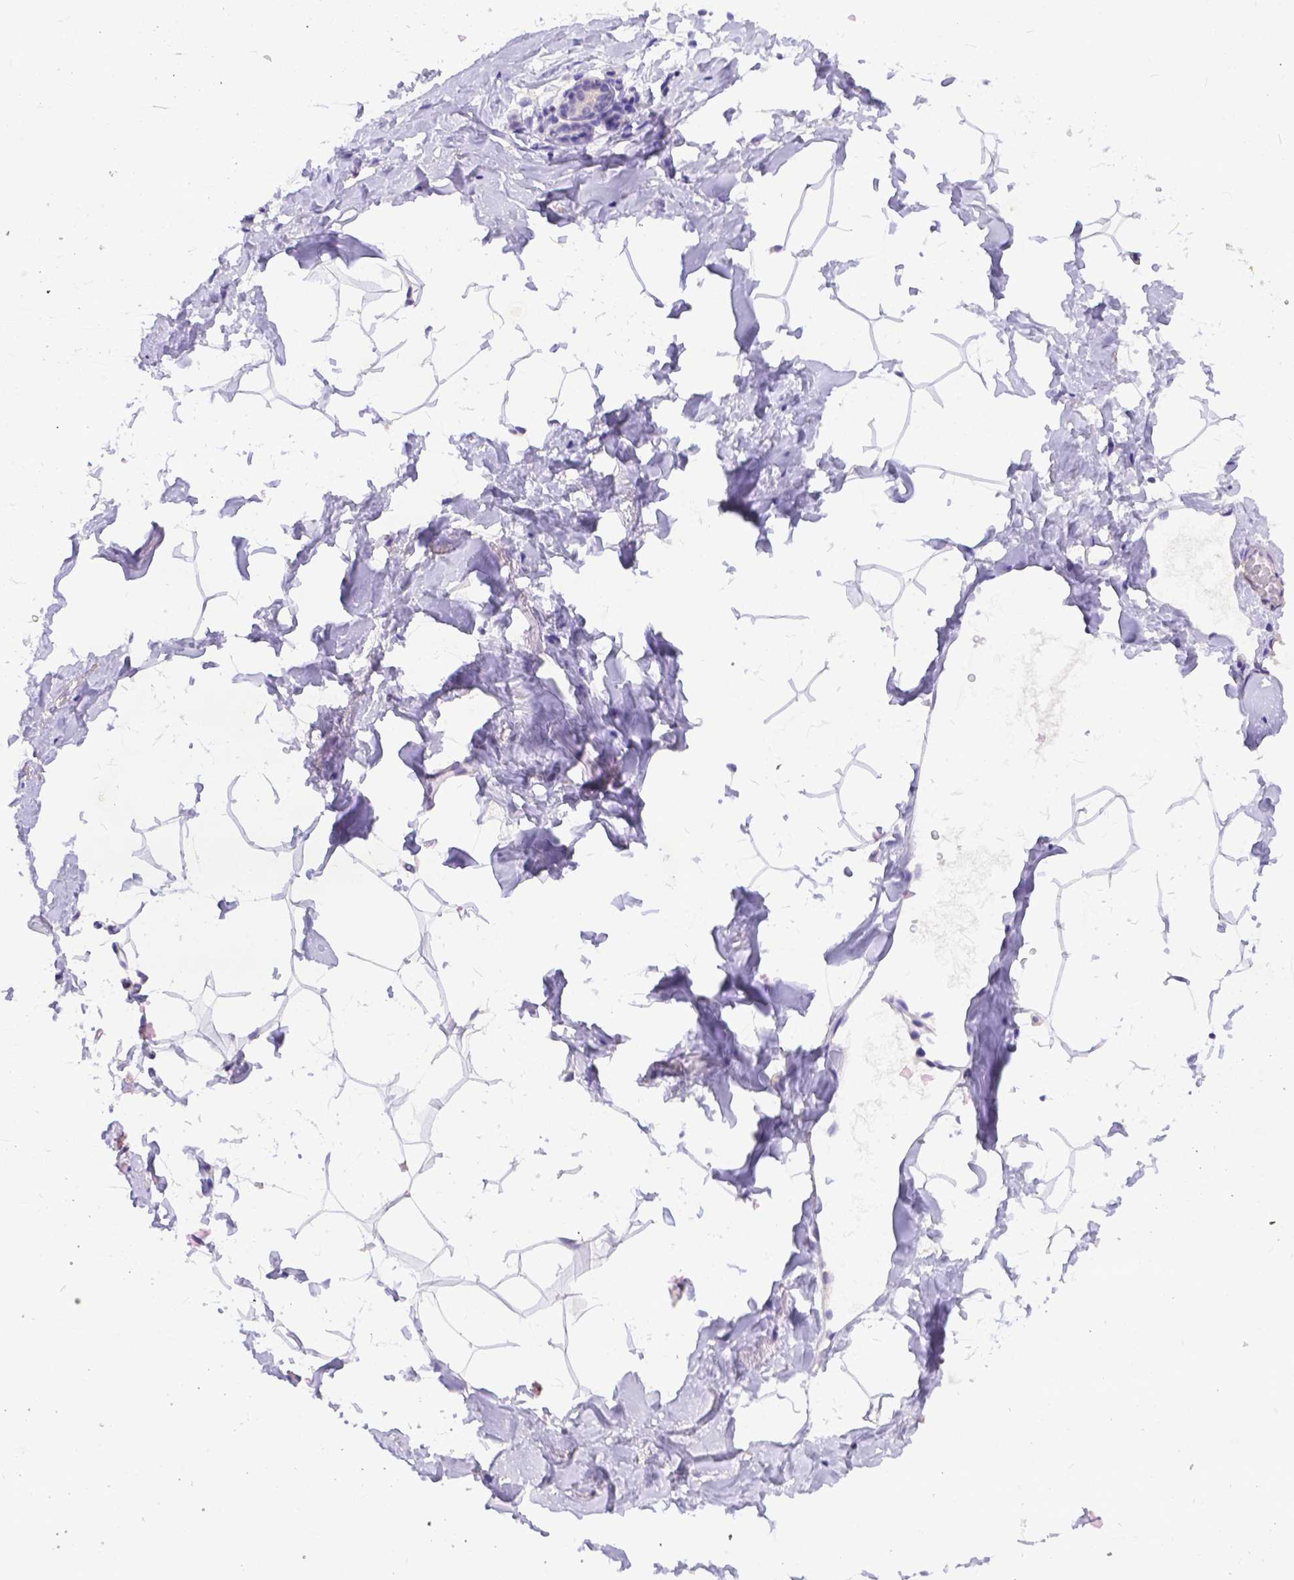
{"staining": {"intensity": "negative", "quantity": "none", "location": "none"}, "tissue": "breast", "cell_type": "Adipocytes", "image_type": "normal", "snomed": [{"axis": "morphology", "description": "Normal tissue, NOS"}, {"axis": "topography", "description": "Breast"}], "caption": "High magnification brightfield microscopy of normal breast stained with DAB (brown) and counterstained with hematoxylin (blue): adipocytes show no significant positivity. (Immunohistochemistry, brightfield microscopy, high magnification).", "gene": "DLEC1", "patient": {"sex": "female", "age": 32}}